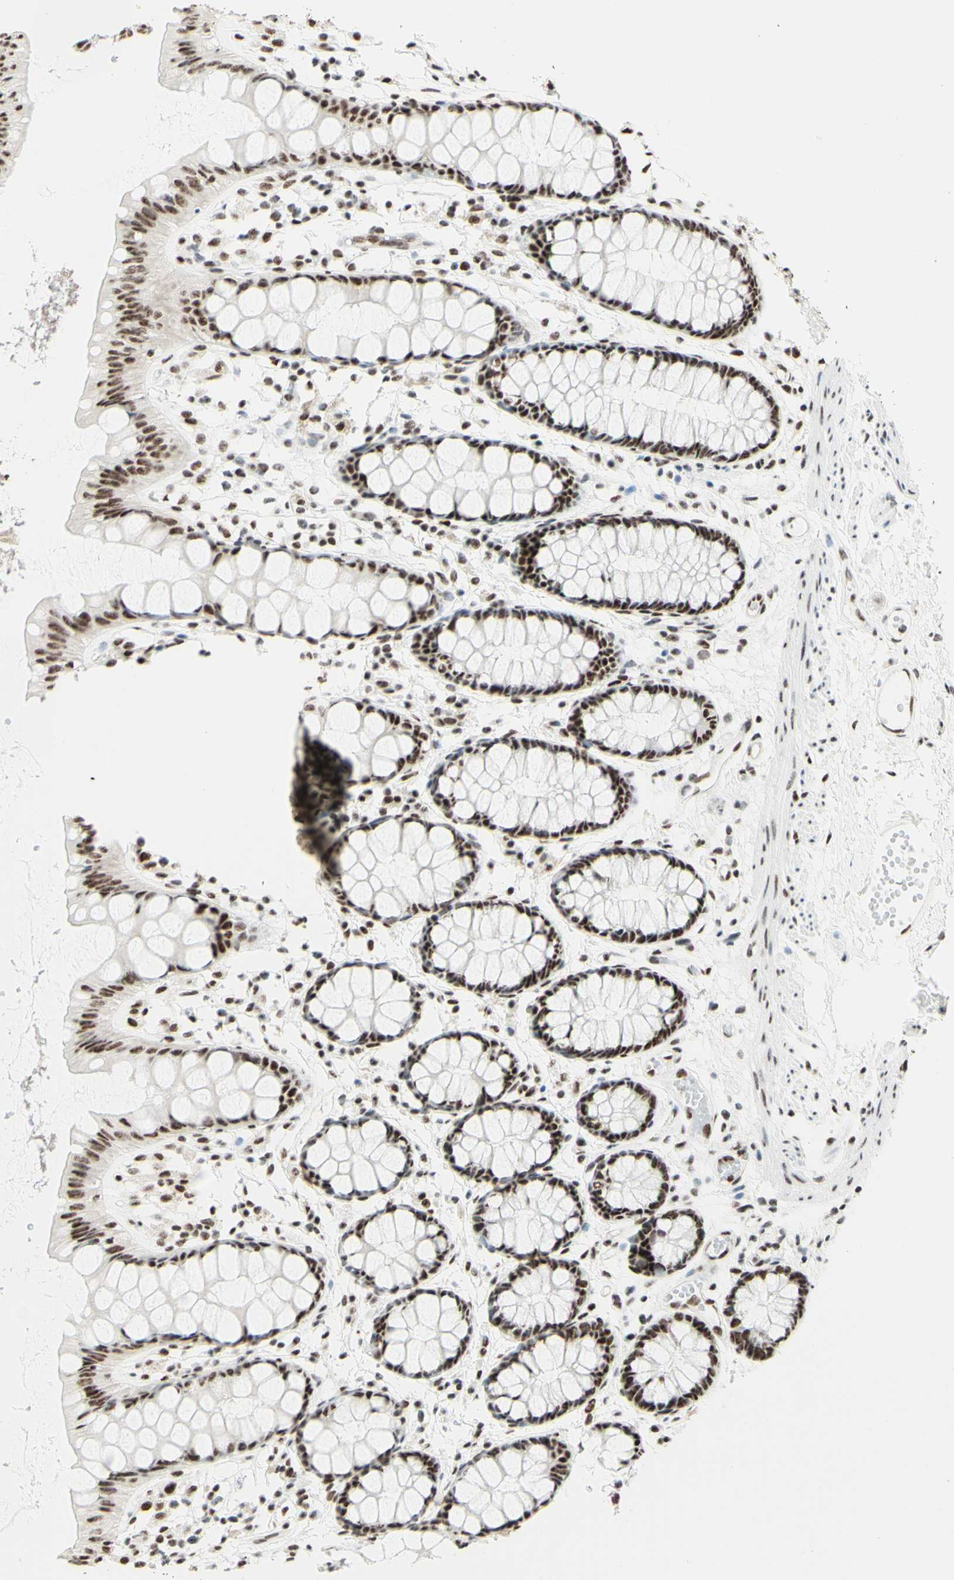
{"staining": {"intensity": "strong", "quantity": "25%-75%", "location": "nuclear"}, "tissue": "rectum", "cell_type": "Glandular cells", "image_type": "normal", "snomed": [{"axis": "morphology", "description": "Normal tissue, NOS"}, {"axis": "topography", "description": "Rectum"}], "caption": "Protein staining of normal rectum reveals strong nuclear expression in about 25%-75% of glandular cells.", "gene": "WTAP", "patient": {"sex": "female", "age": 66}}